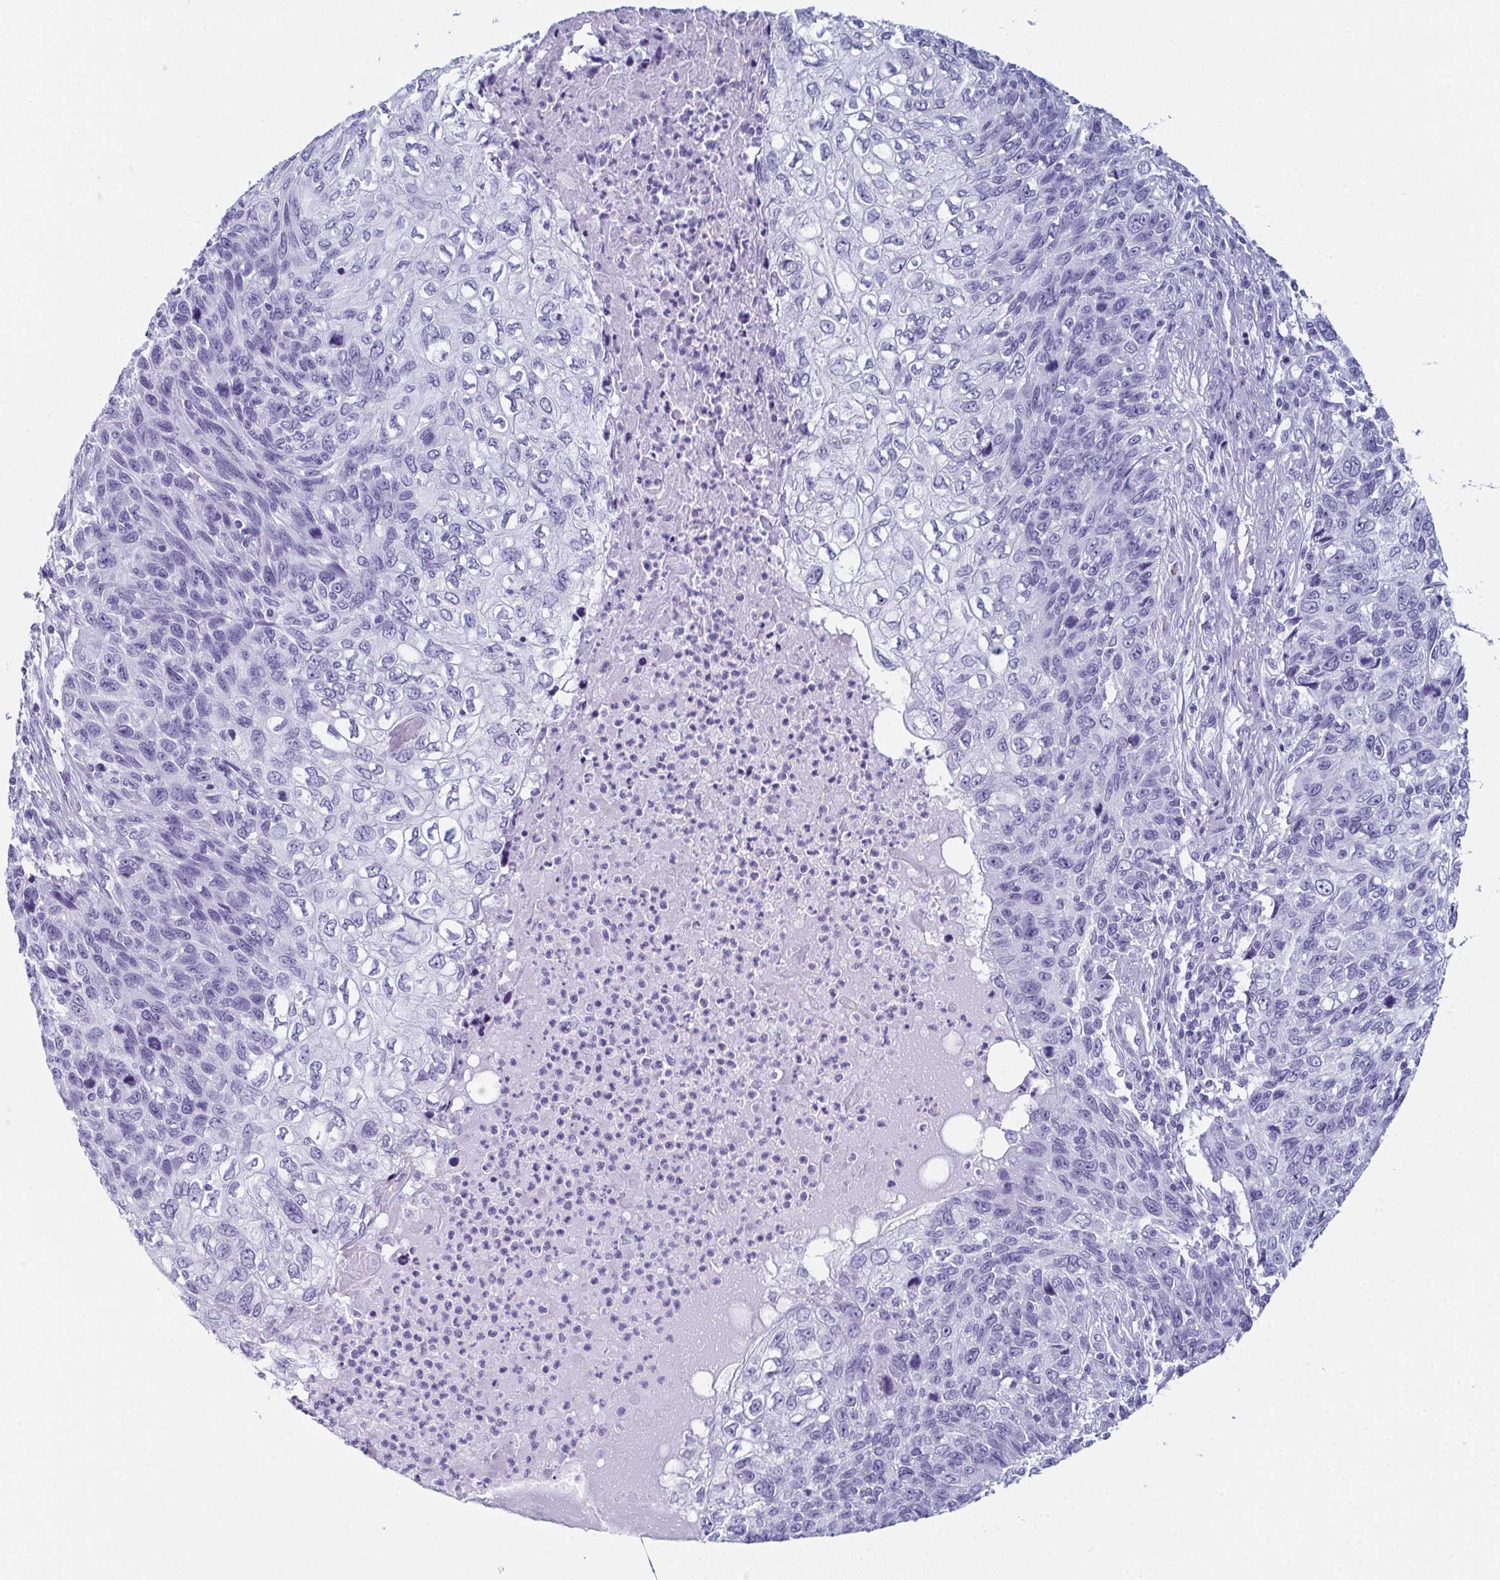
{"staining": {"intensity": "negative", "quantity": "none", "location": "none"}, "tissue": "skin cancer", "cell_type": "Tumor cells", "image_type": "cancer", "snomed": [{"axis": "morphology", "description": "Squamous cell carcinoma, NOS"}, {"axis": "topography", "description": "Skin"}], "caption": "Immunohistochemistry micrograph of neoplastic tissue: human skin cancer (squamous cell carcinoma) stained with DAB (3,3'-diaminobenzidine) reveals no significant protein positivity in tumor cells.", "gene": "ENKUR", "patient": {"sex": "male", "age": 92}}